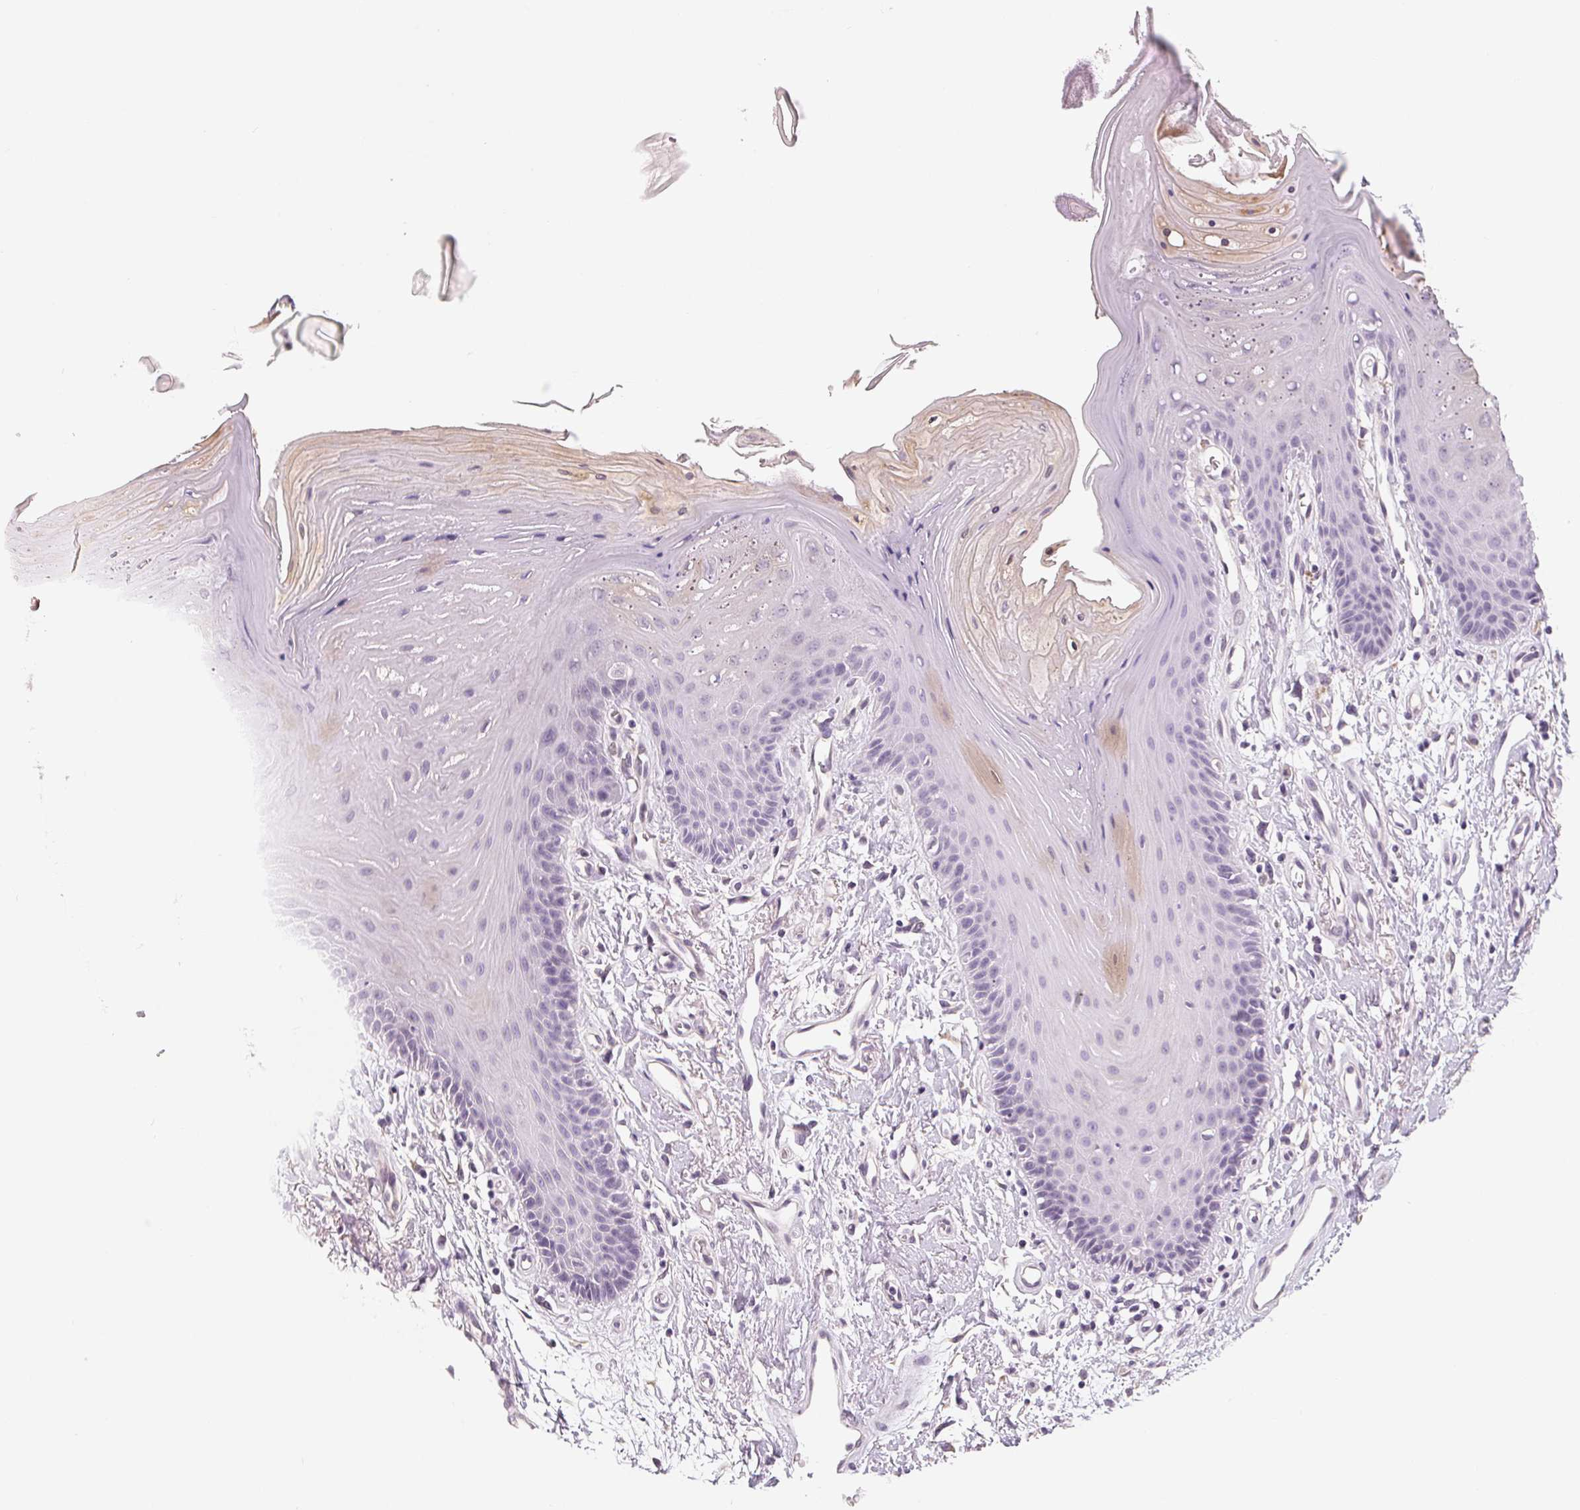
{"staining": {"intensity": "negative", "quantity": "none", "location": "none"}, "tissue": "oral mucosa", "cell_type": "Squamous epithelial cells", "image_type": "normal", "snomed": [{"axis": "morphology", "description": "Normal tissue, NOS"}, {"axis": "morphology", "description": "Normal morphology"}, {"axis": "topography", "description": "Oral tissue"}], "caption": "This image is of normal oral mucosa stained with IHC to label a protein in brown with the nuclei are counter-stained blue. There is no expression in squamous epithelial cells. (DAB (3,3'-diaminobenzidine) IHC with hematoxylin counter stain).", "gene": "CFC1B", "patient": {"sex": "female", "age": 76}}